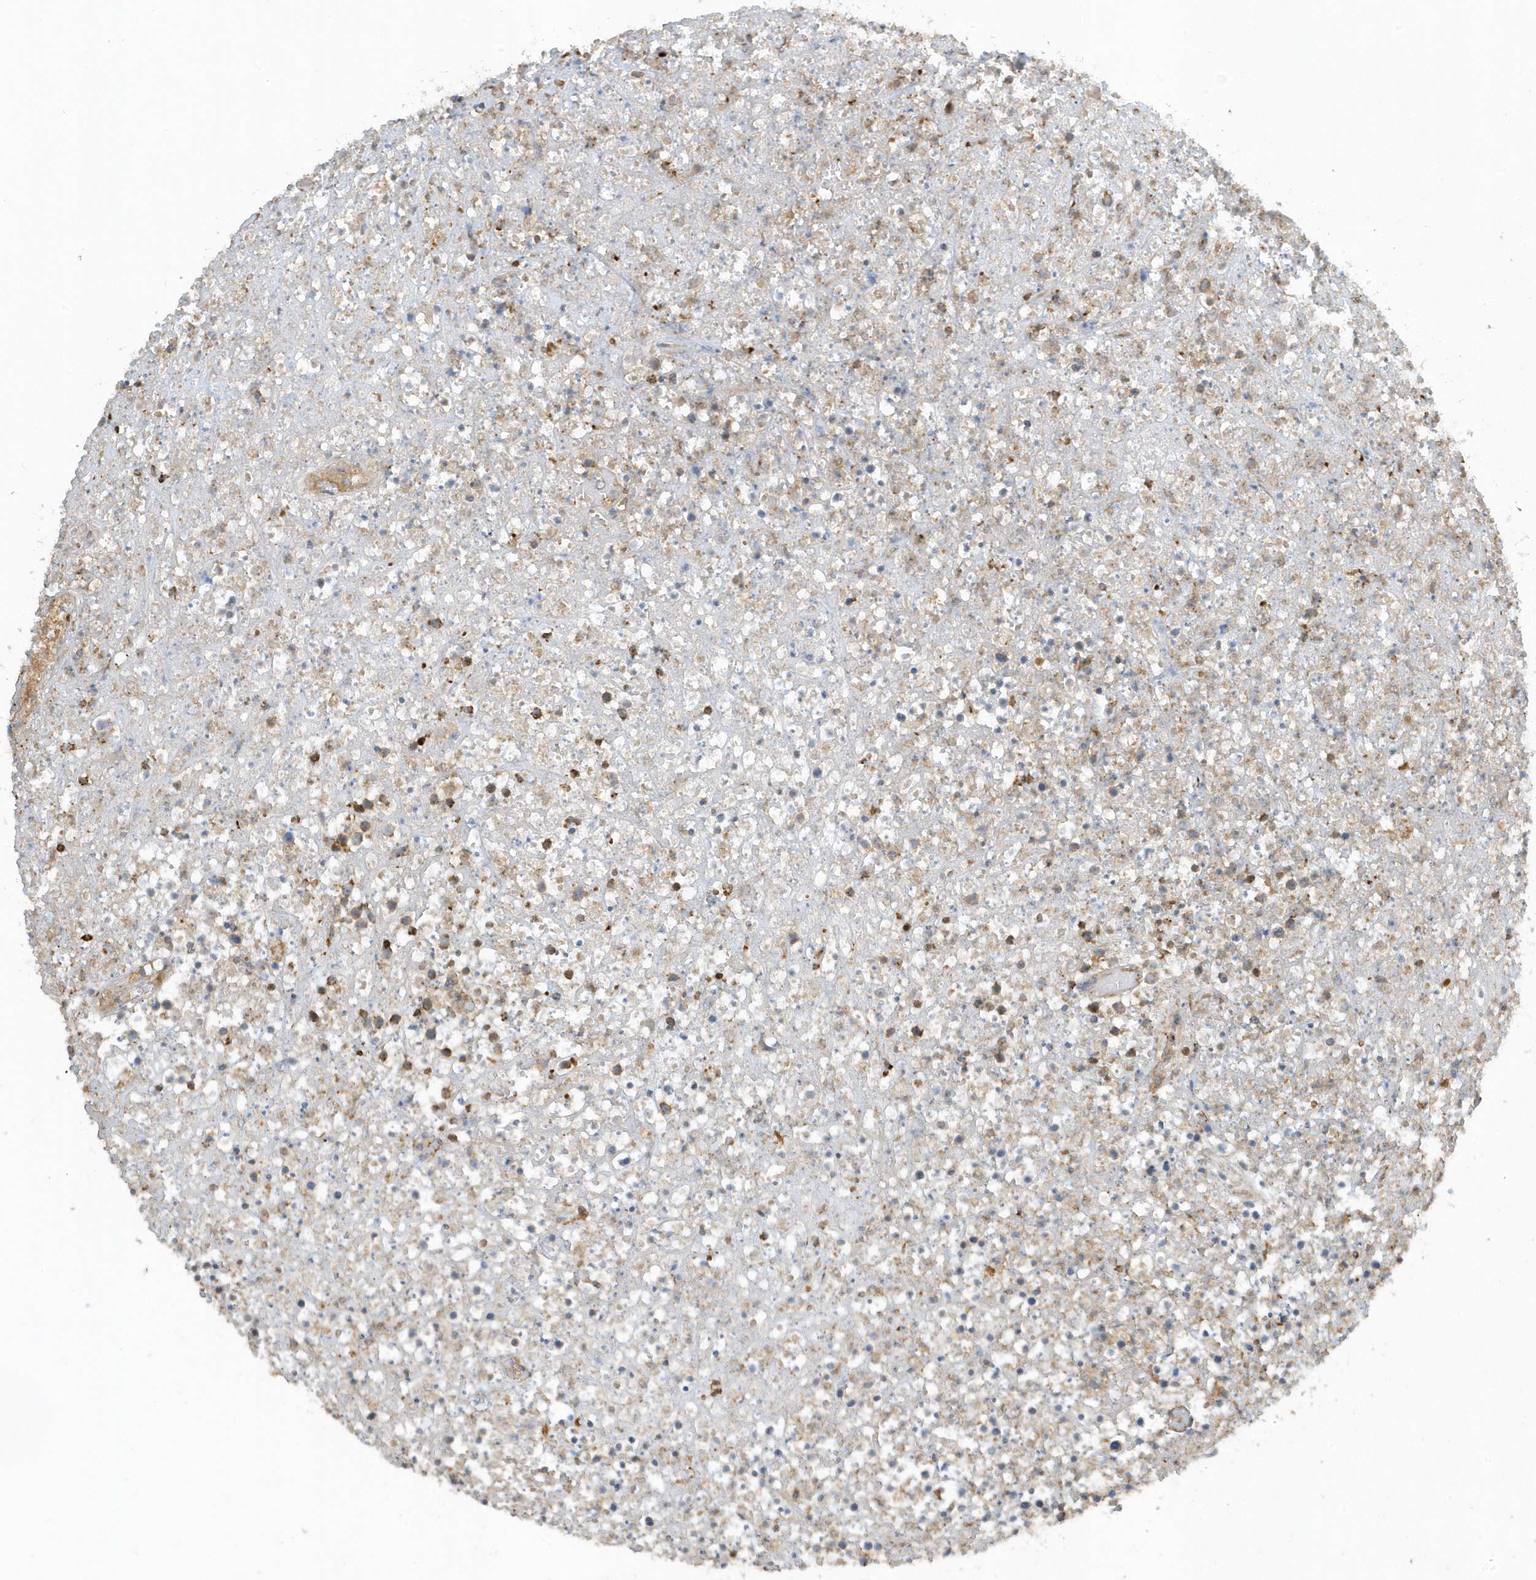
{"staining": {"intensity": "negative", "quantity": "none", "location": "none"}, "tissue": "lymphoma", "cell_type": "Tumor cells", "image_type": "cancer", "snomed": [{"axis": "morphology", "description": "Malignant lymphoma, non-Hodgkin's type, High grade"}, {"axis": "topography", "description": "Colon"}], "caption": "DAB (3,3'-diaminobenzidine) immunohistochemical staining of human high-grade malignant lymphoma, non-Hodgkin's type displays no significant staining in tumor cells.", "gene": "ZBTB8A", "patient": {"sex": "female", "age": 53}}